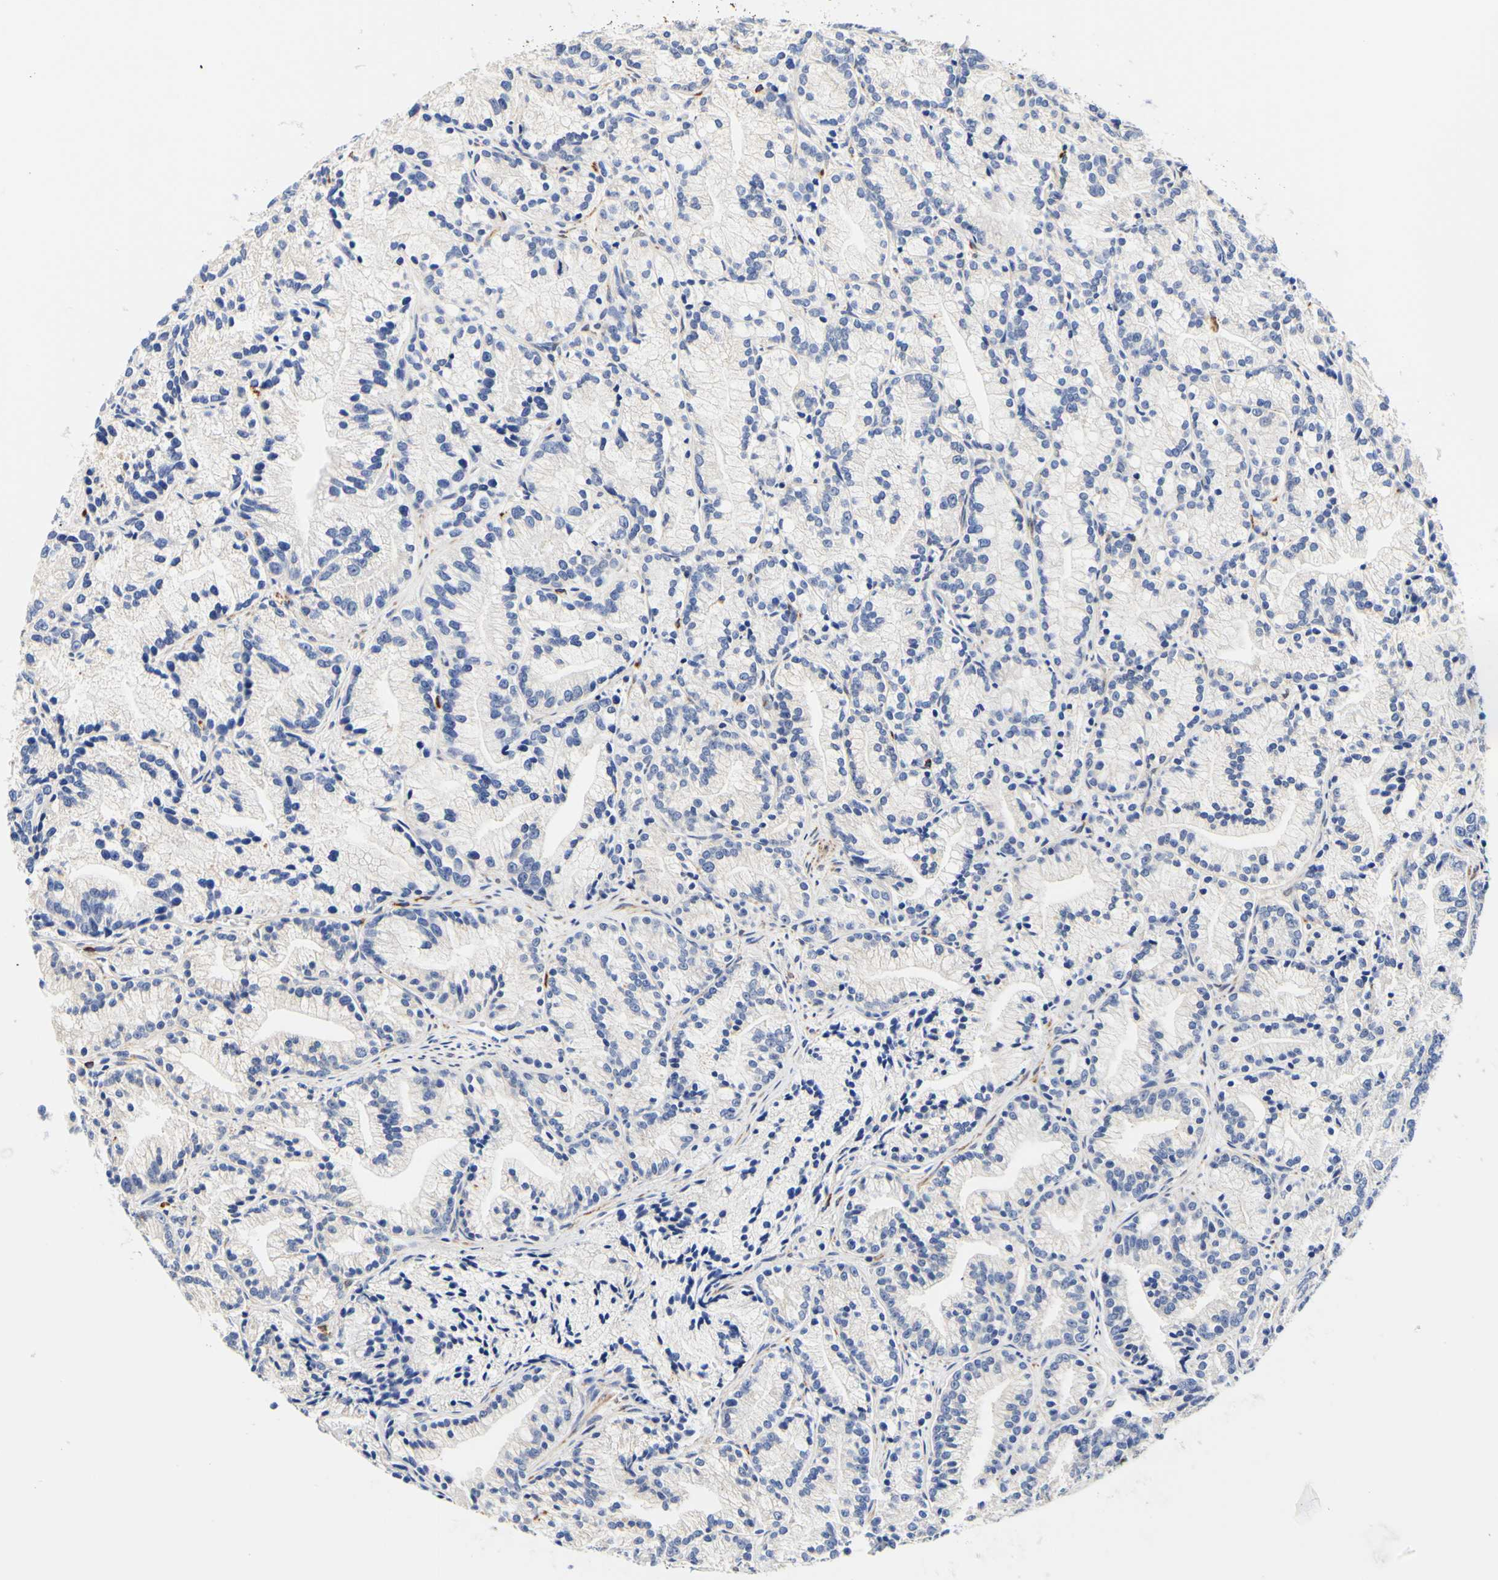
{"staining": {"intensity": "negative", "quantity": "none", "location": "none"}, "tissue": "prostate cancer", "cell_type": "Tumor cells", "image_type": "cancer", "snomed": [{"axis": "morphology", "description": "Adenocarcinoma, Low grade"}, {"axis": "topography", "description": "Prostate"}], "caption": "An image of human low-grade adenocarcinoma (prostate) is negative for staining in tumor cells.", "gene": "CAMK4", "patient": {"sex": "male", "age": 89}}